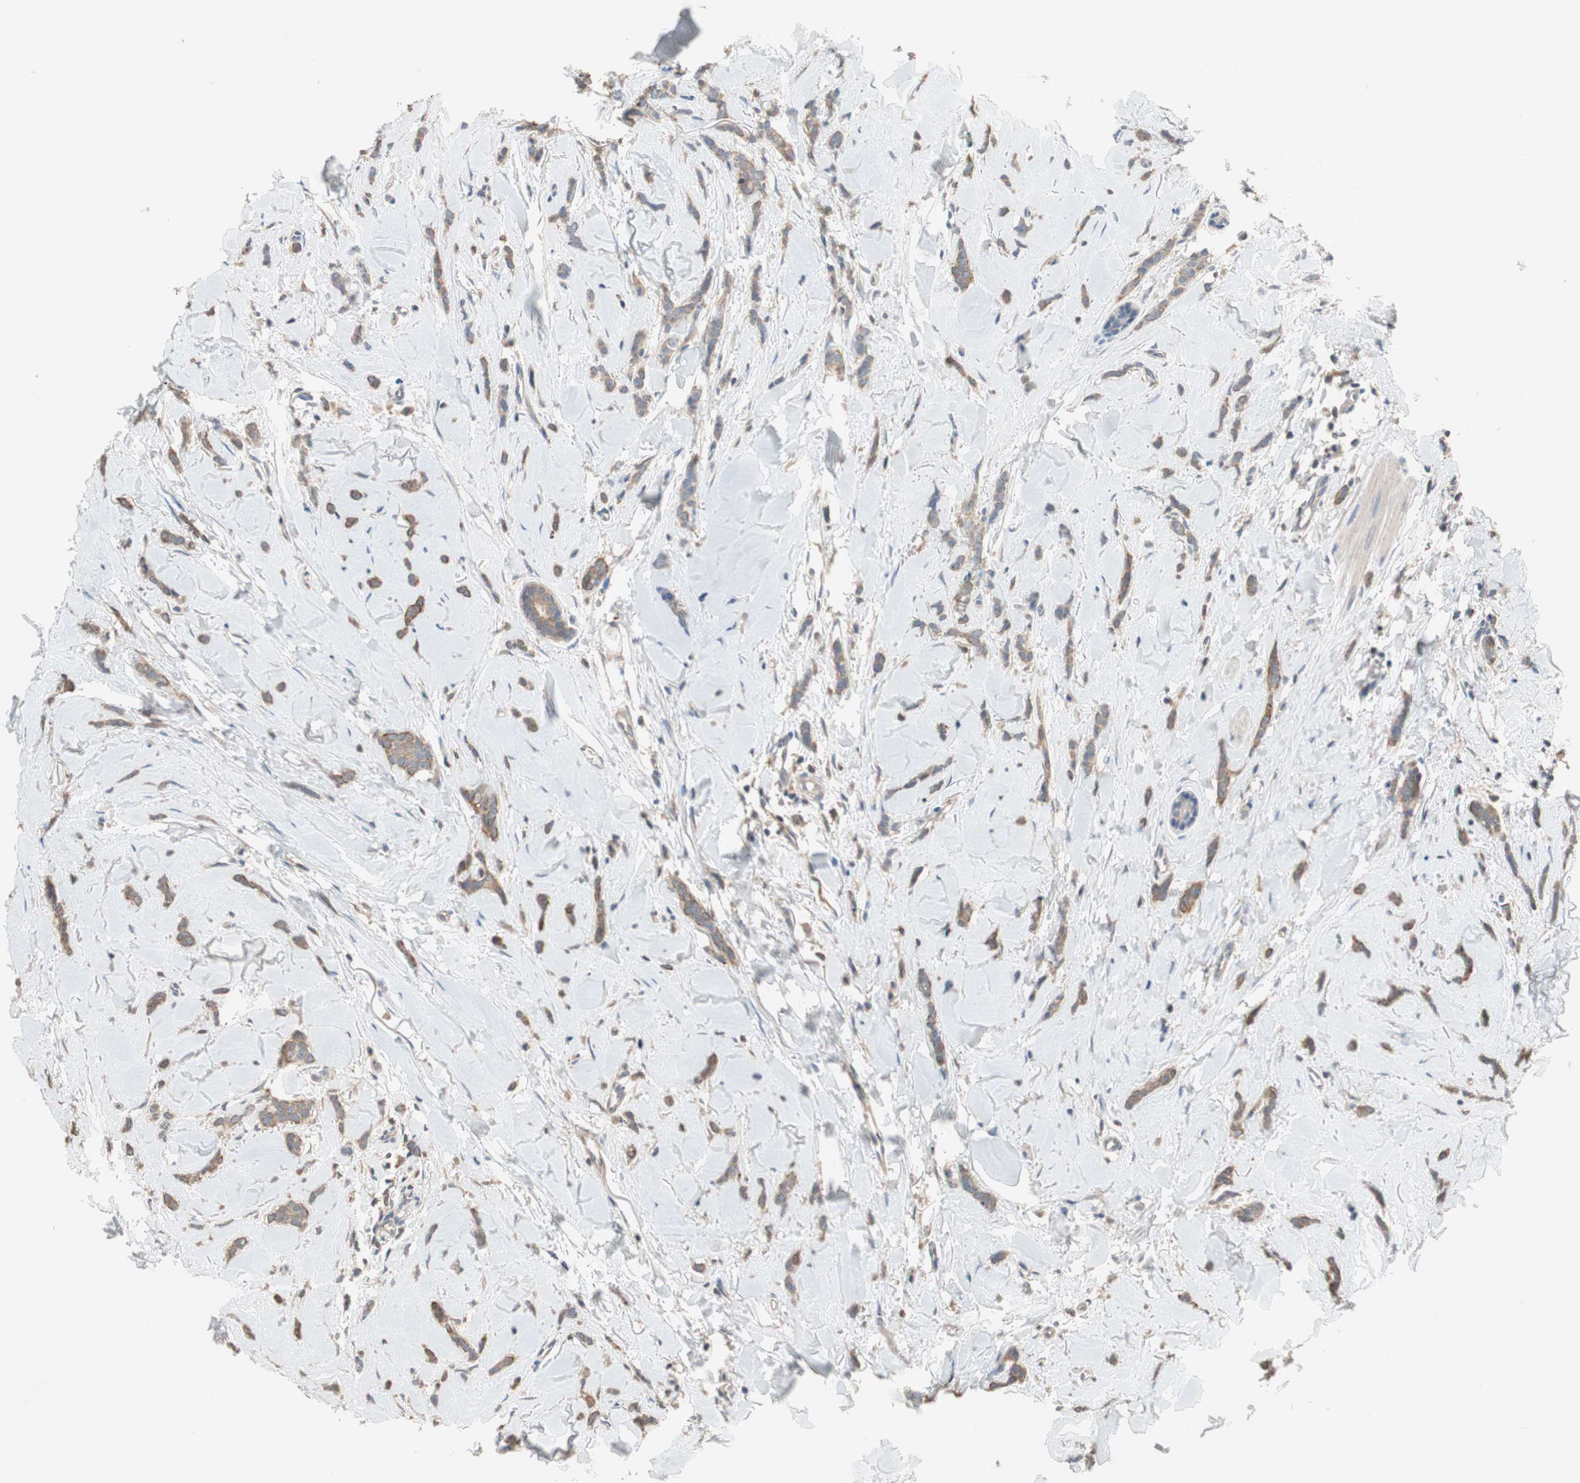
{"staining": {"intensity": "moderate", "quantity": ">75%", "location": "cytoplasmic/membranous"}, "tissue": "breast cancer", "cell_type": "Tumor cells", "image_type": "cancer", "snomed": [{"axis": "morphology", "description": "Lobular carcinoma"}, {"axis": "topography", "description": "Skin"}, {"axis": "topography", "description": "Breast"}], "caption": "Protein expression analysis of human breast lobular carcinoma reveals moderate cytoplasmic/membranous positivity in about >75% of tumor cells.", "gene": "ADAP1", "patient": {"sex": "female", "age": 46}}